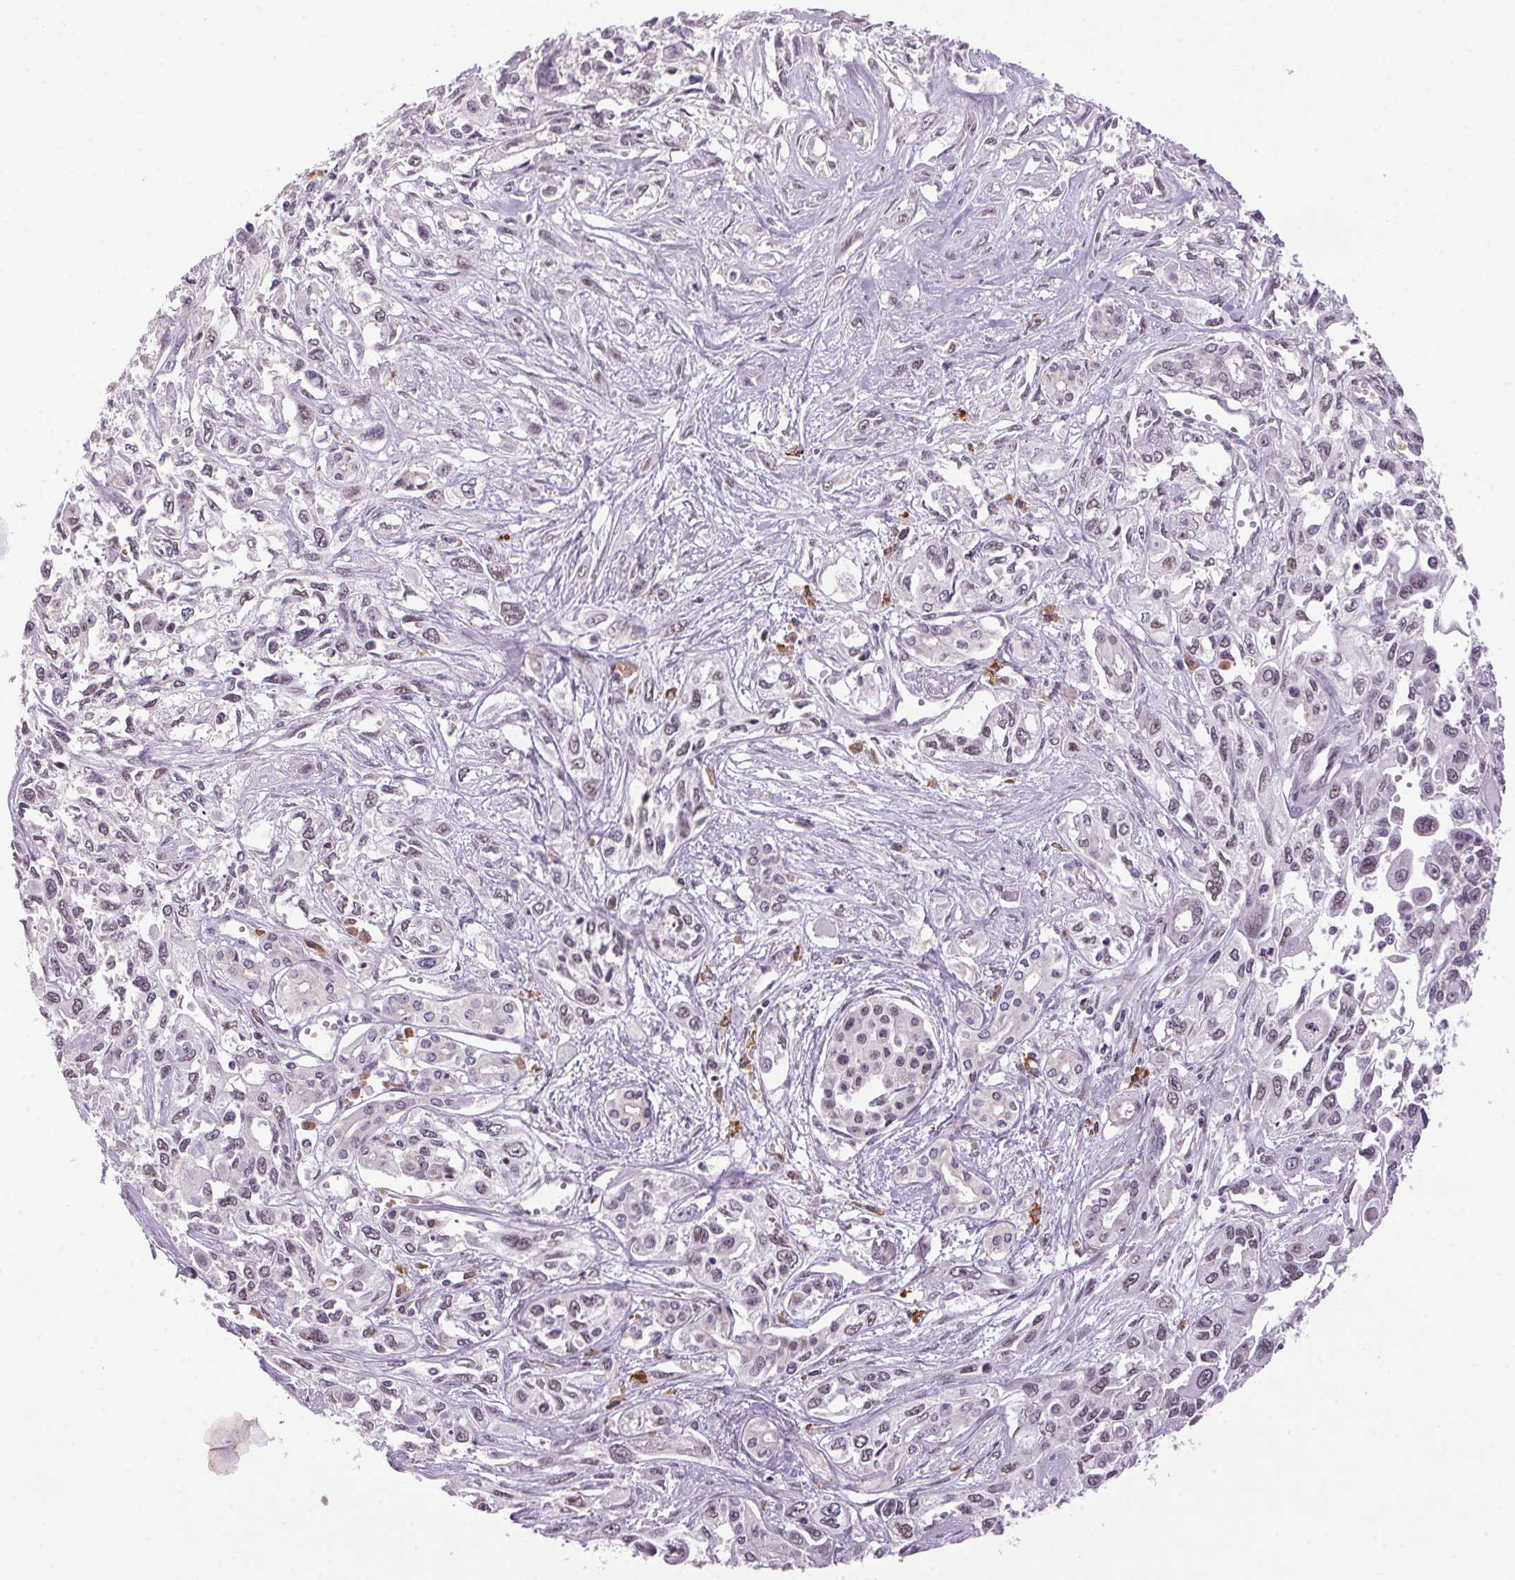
{"staining": {"intensity": "weak", "quantity": "<25%", "location": "nuclear"}, "tissue": "pancreatic cancer", "cell_type": "Tumor cells", "image_type": "cancer", "snomed": [{"axis": "morphology", "description": "Adenocarcinoma, NOS"}, {"axis": "topography", "description": "Pancreas"}], "caption": "DAB immunohistochemical staining of adenocarcinoma (pancreatic) shows no significant expression in tumor cells.", "gene": "ZBTB4", "patient": {"sex": "female", "age": 55}}